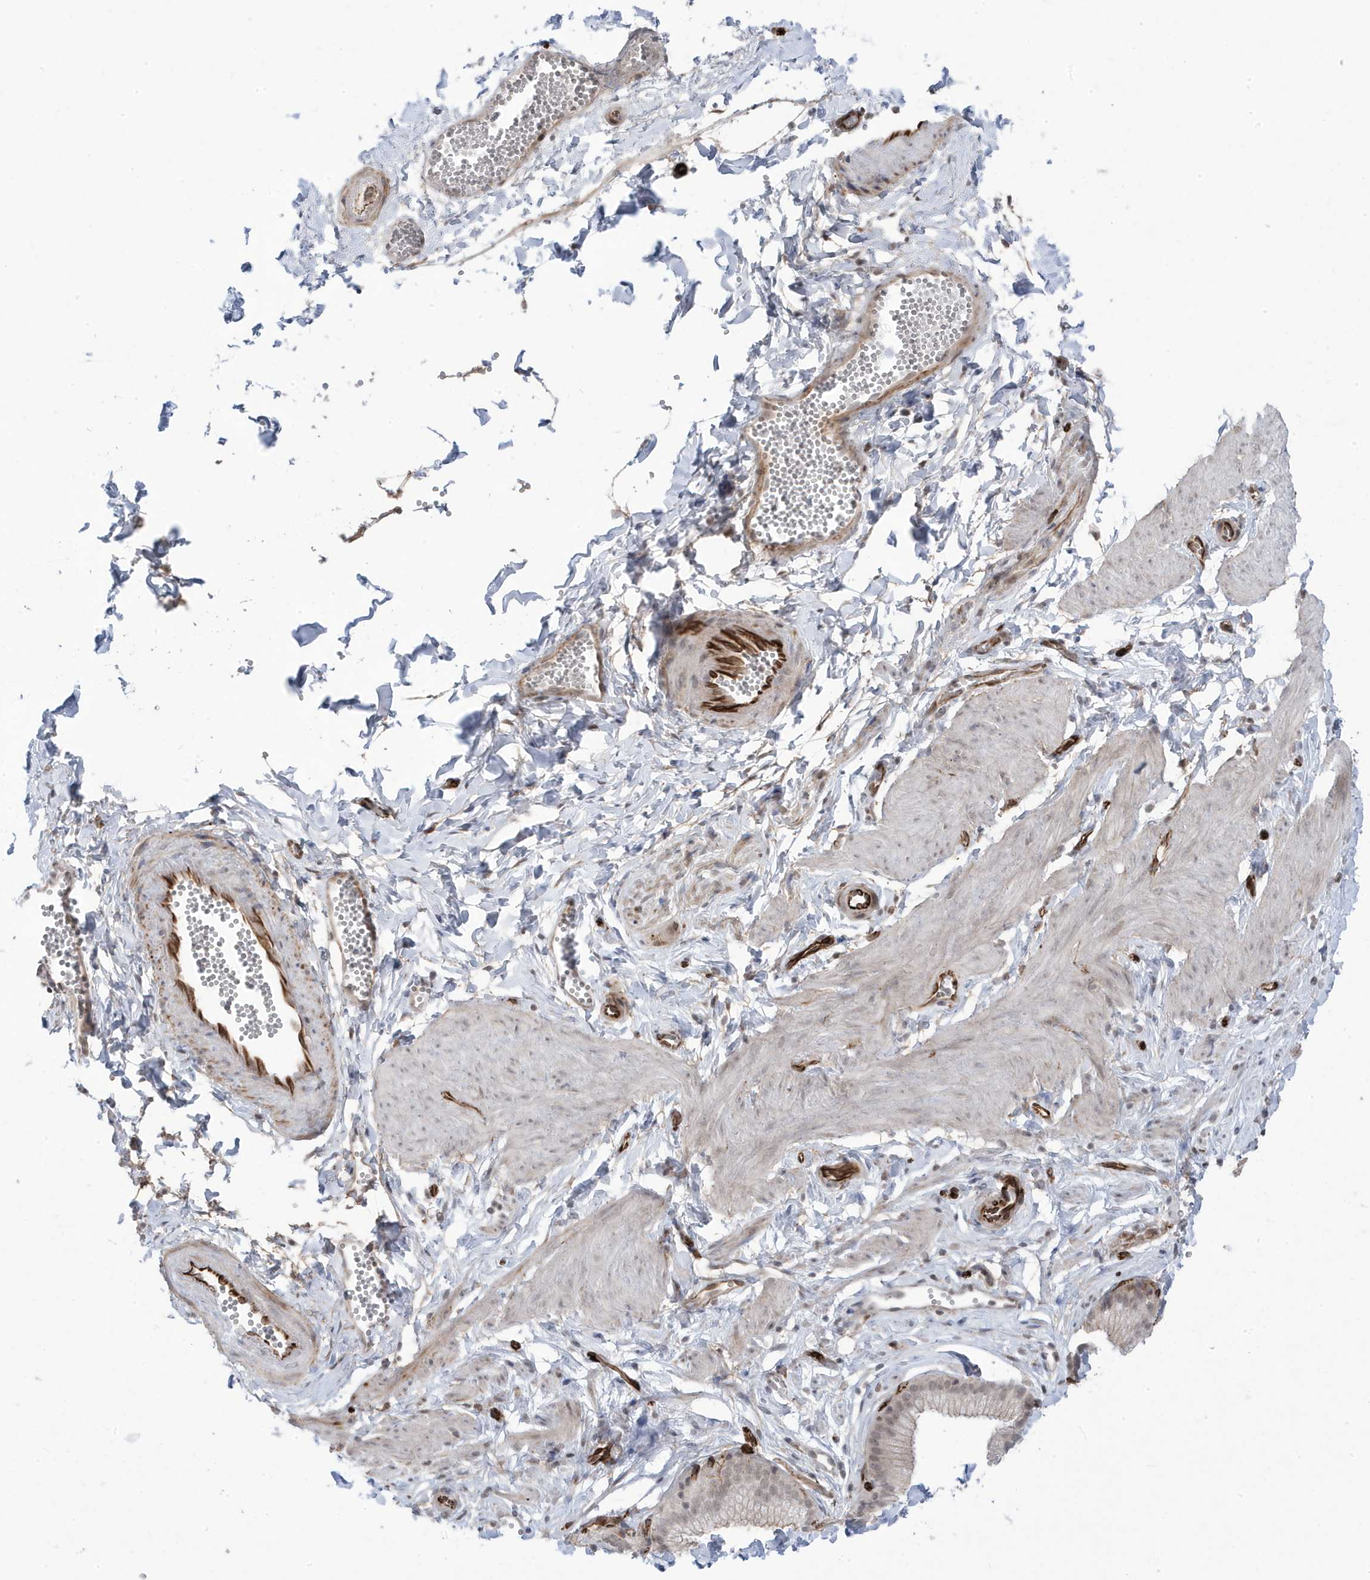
{"staining": {"intensity": "moderate", "quantity": ">75%", "location": "nuclear"}, "tissue": "adipose tissue", "cell_type": "Adipocytes", "image_type": "normal", "snomed": [{"axis": "morphology", "description": "Normal tissue, NOS"}, {"axis": "topography", "description": "Gallbladder"}, {"axis": "topography", "description": "Peripheral nerve tissue"}], "caption": "This photomicrograph exhibits immunohistochemistry (IHC) staining of benign adipose tissue, with medium moderate nuclear positivity in approximately >75% of adipocytes.", "gene": "ADAMTSL3", "patient": {"sex": "male", "age": 38}}